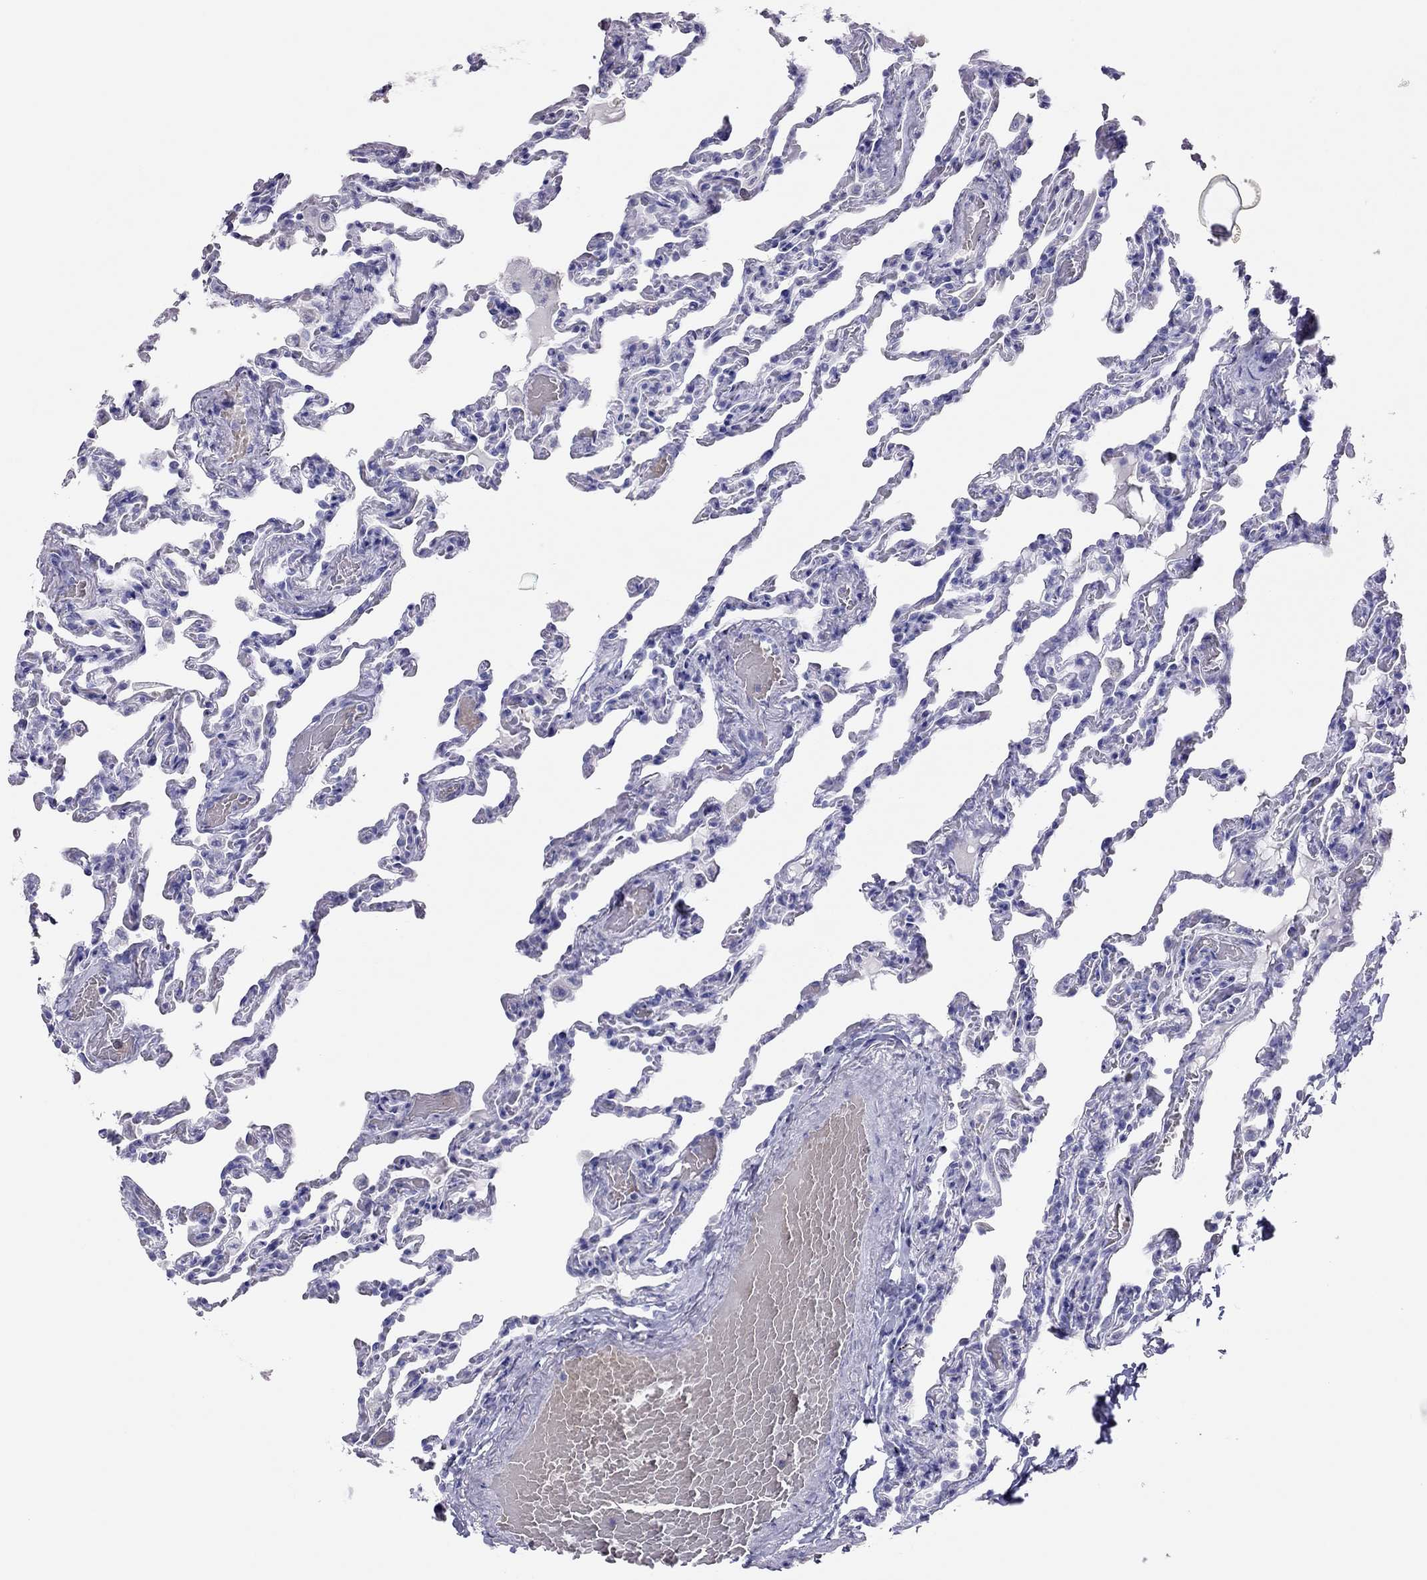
{"staining": {"intensity": "negative", "quantity": "none", "location": "none"}, "tissue": "lung", "cell_type": "Alveolar cells", "image_type": "normal", "snomed": [{"axis": "morphology", "description": "Normal tissue, NOS"}, {"axis": "topography", "description": "Lung"}], "caption": "Immunohistochemical staining of unremarkable lung displays no significant staining in alveolar cells.", "gene": "TSHB", "patient": {"sex": "female", "age": 43}}